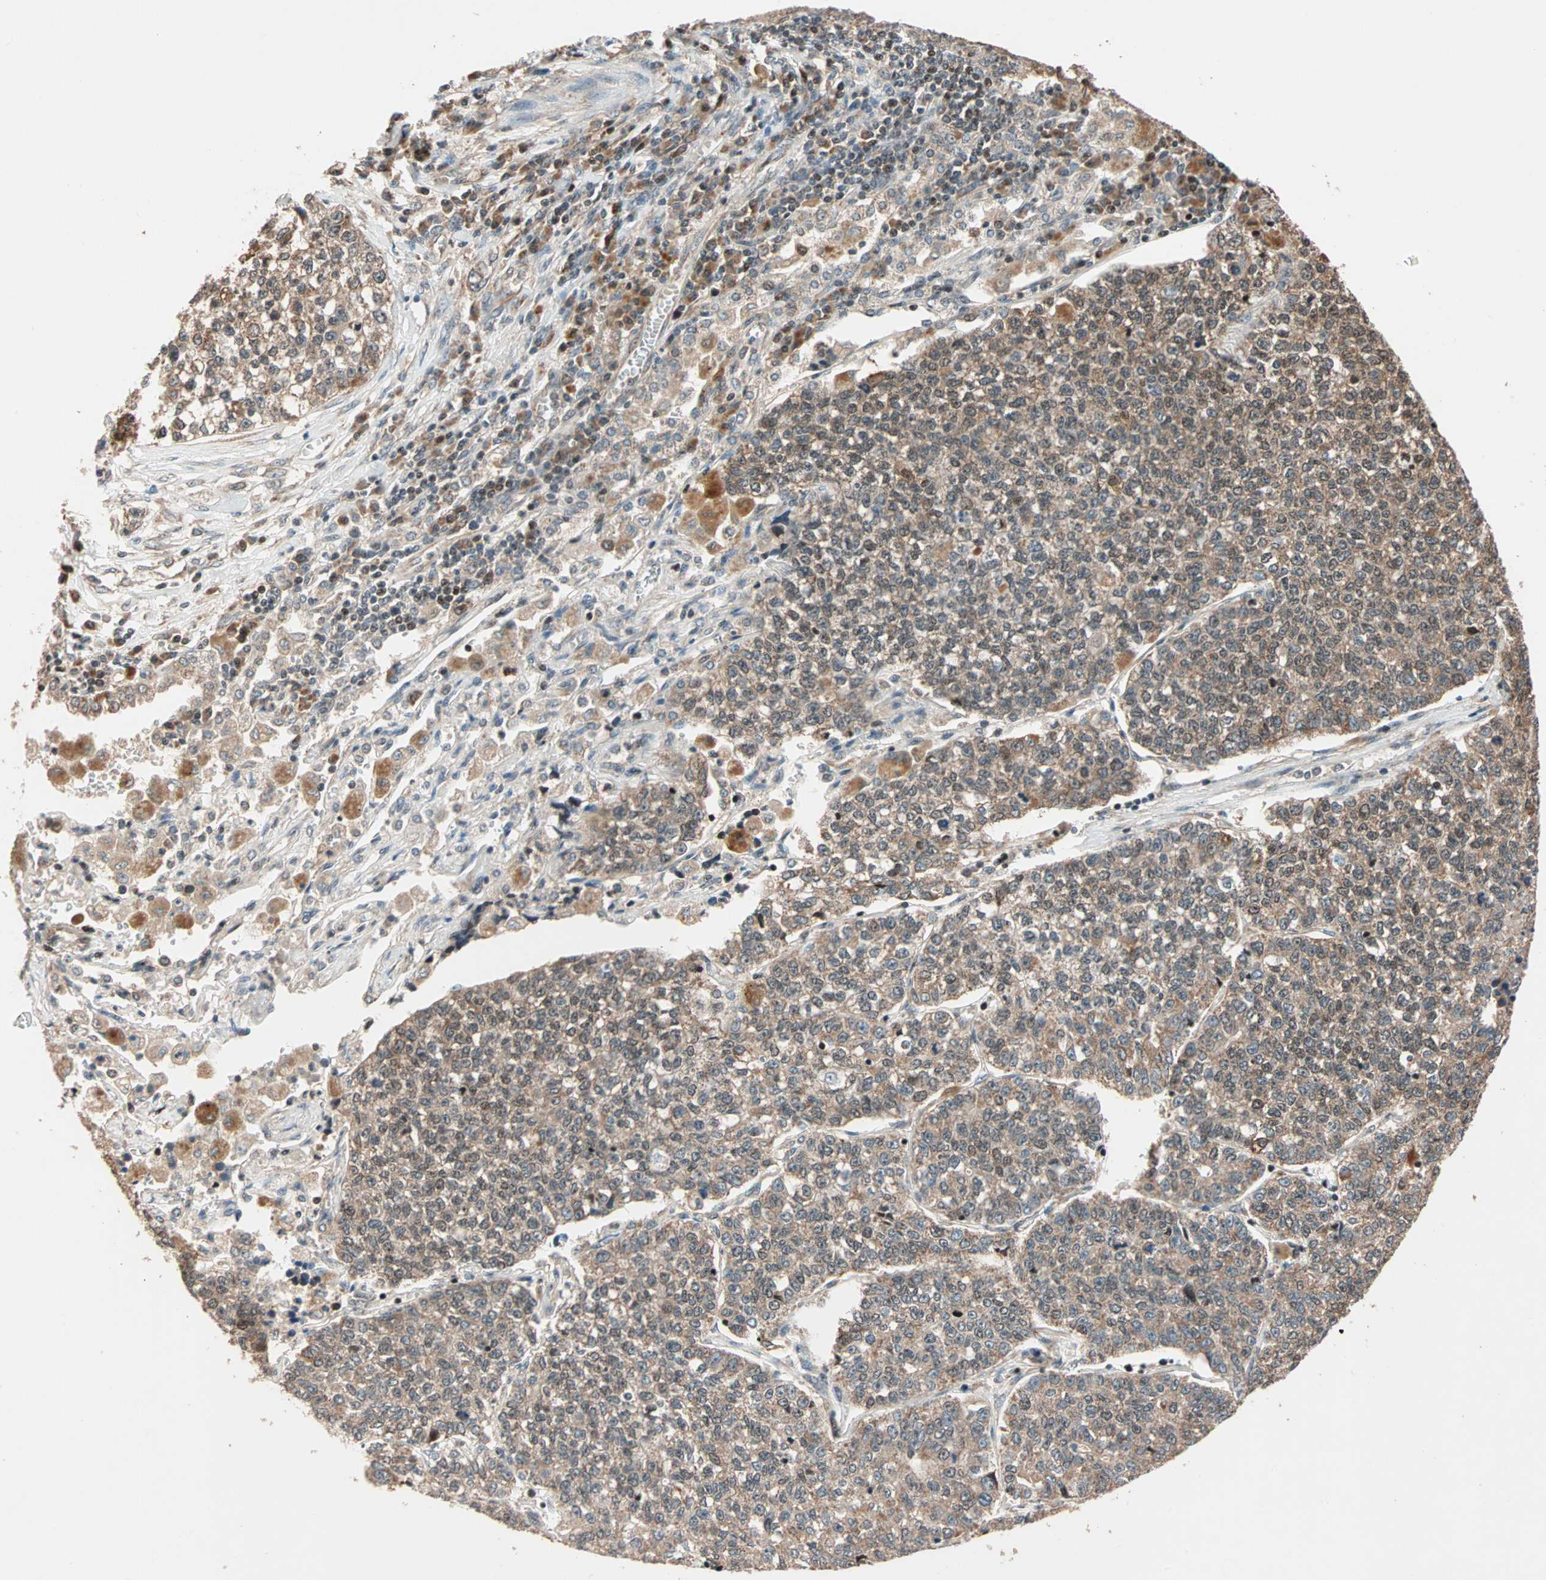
{"staining": {"intensity": "moderate", "quantity": ">75%", "location": "cytoplasmic/membranous"}, "tissue": "lung cancer", "cell_type": "Tumor cells", "image_type": "cancer", "snomed": [{"axis": "morphology", "description": "Adenocarcinoma, NOS"}, {"axis": "topography", "description": "Lung"}], "caption": "High-magnification brightfield microscopy of lung adenocarcinoma stained with DAB (brown) and counterstained with hematoxylin (blue). tumor cells exhibit moderate cytoplasmic/membranous staining is present in about>75% of cells.", "gene": "HECW1", "patient": {"sex": "male", "age": 49}}